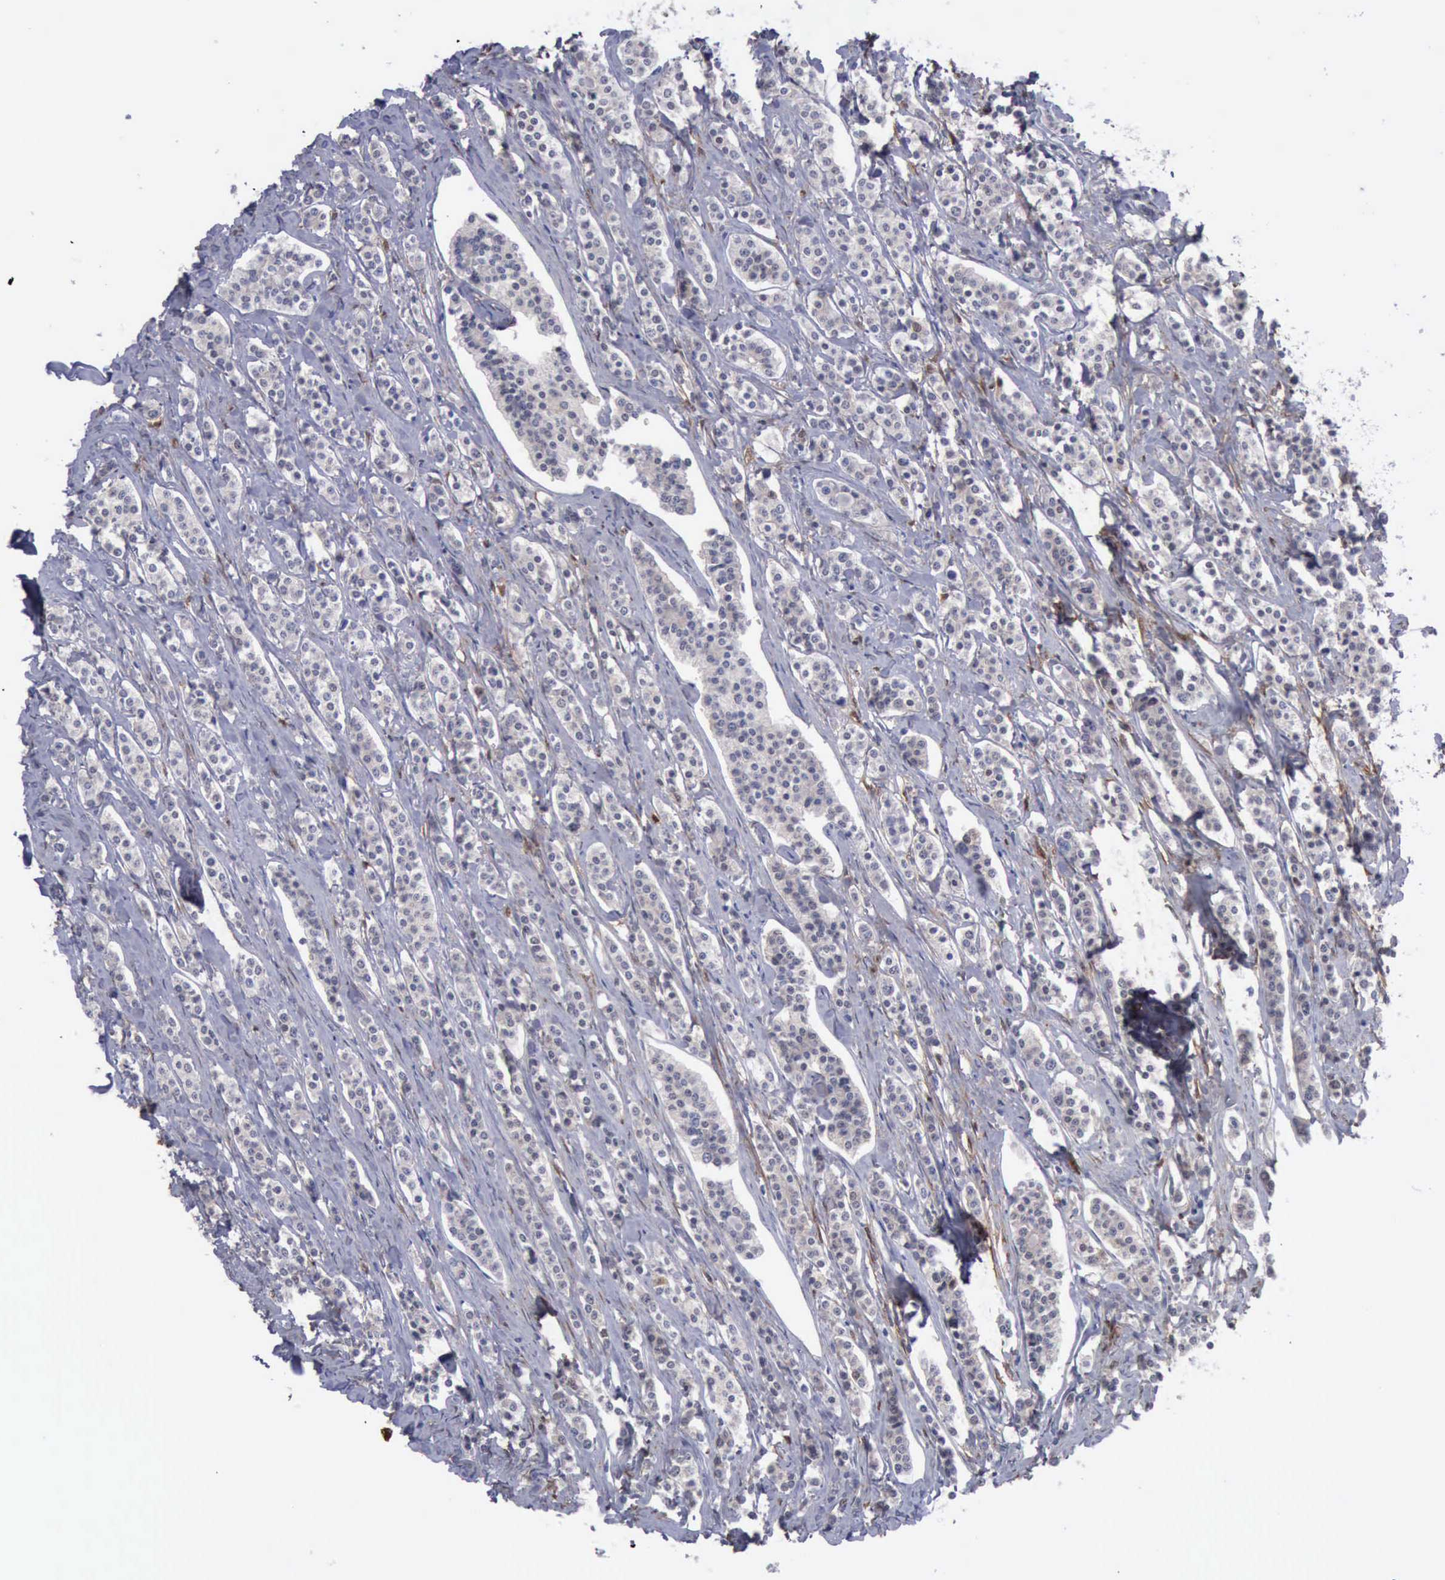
{"staining": {"intensity": "negative", "quantity": "none", "location": "none"}, "tissue": "carcinoid", "cell_type": "Tumor cells", "image_type": "cancer", "snomed": [{"axis": "morphology", "description": "Carcinoid, malignant, NOS"}, {"axis": "topography", "description": "Small intestine"}], "caption": "IHC image of neoplastic tissue: carcinoid stained with DAB shows no significant protein expression in tumor cells. (DAB (3,3'-diaminobenzidine) IHC, high magnification).", "gene": "FHL1", "patient": {"sex": "male", "age": 63}}